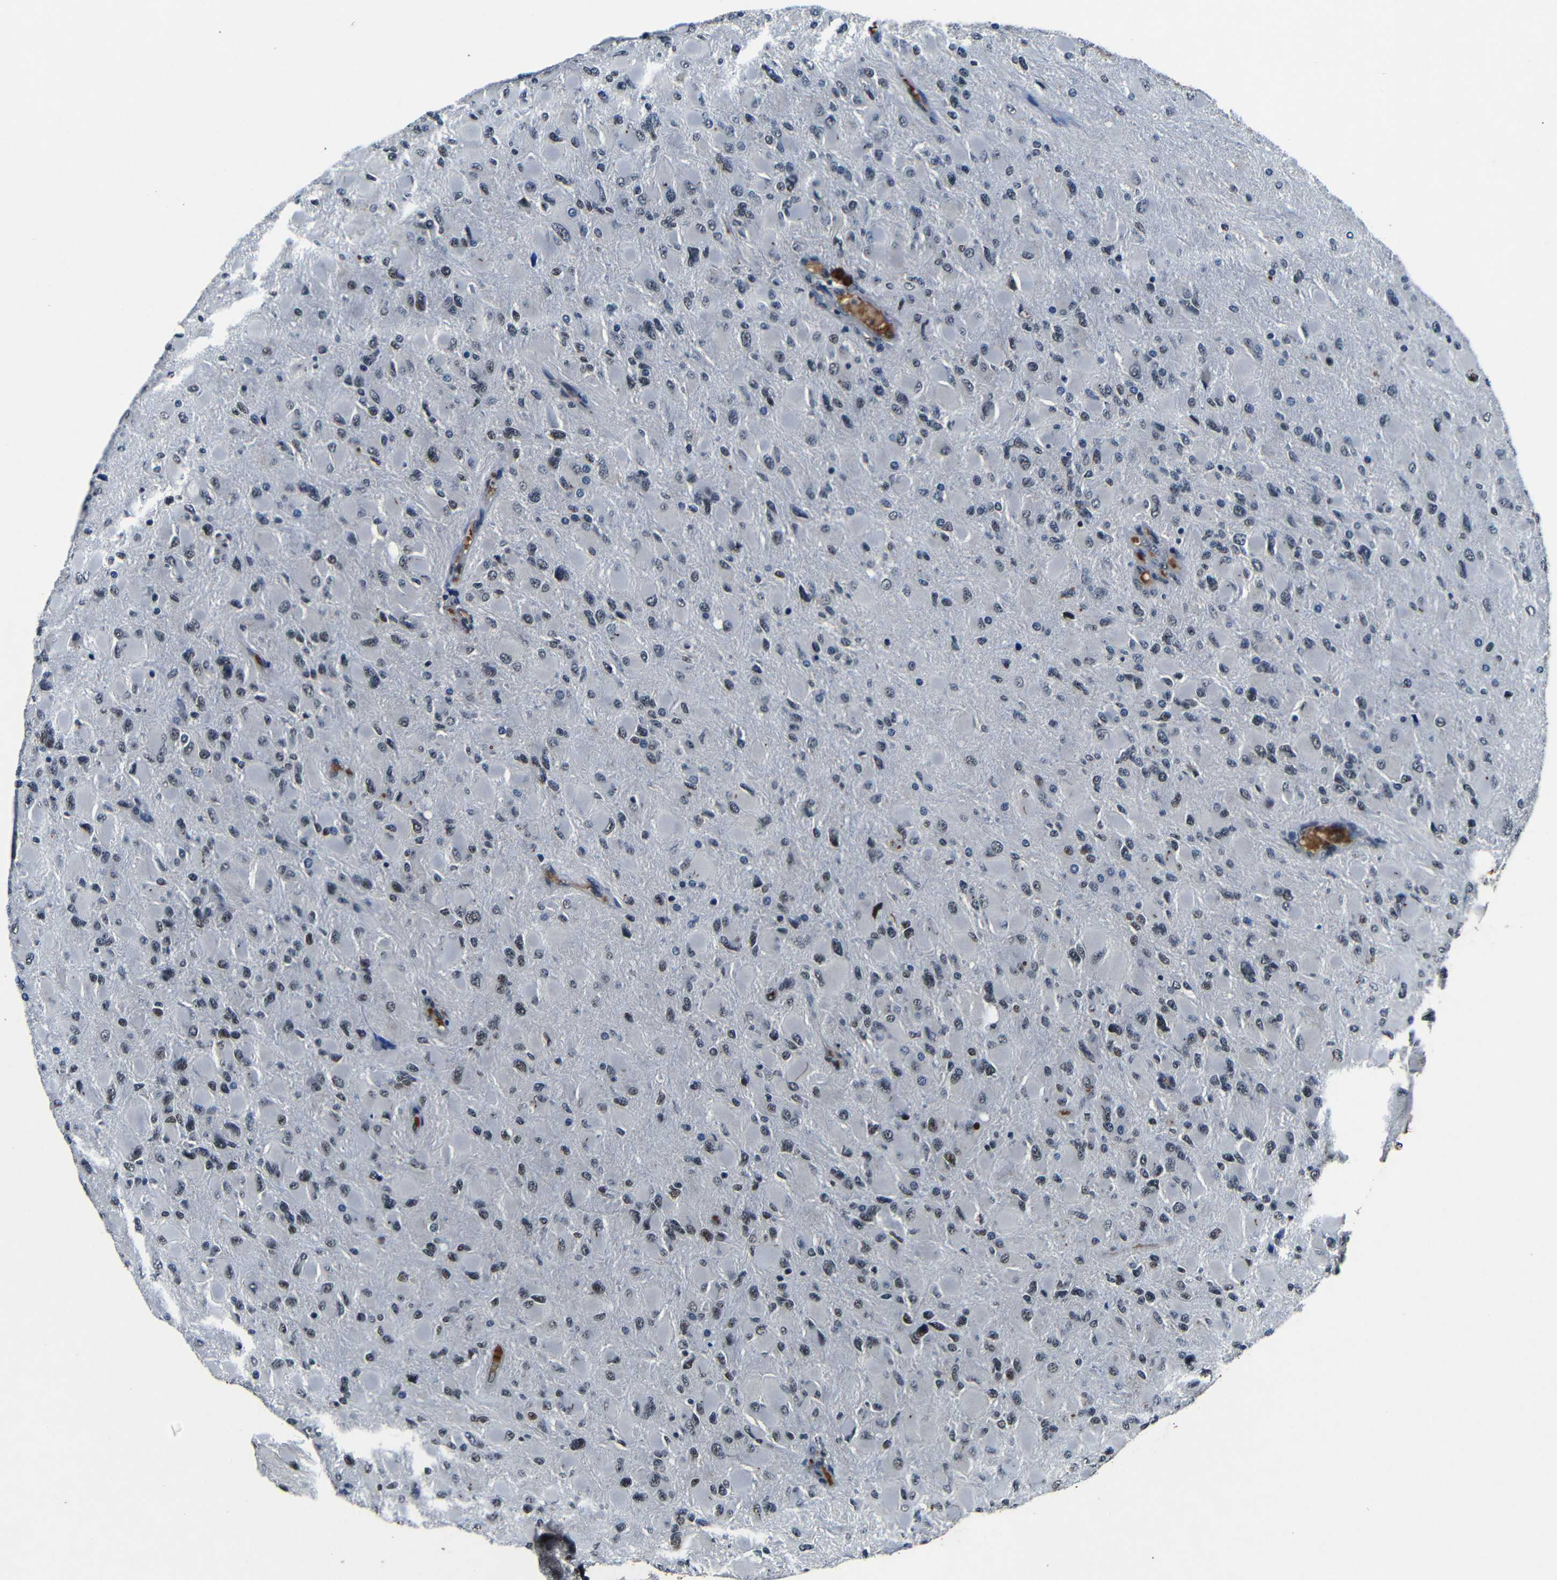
{"staining": {"intensity": "weak", "quantity": ">75%", "location": "nuclear"}, "tissue": "glioma", "cell_type": "Tumor cells", "image_type": "cancer", "snomed": [{"axis": "morphology", "description": "Glioma, malignant, High grade"}, {"axis": "topography", "description": "Cerebral cortex"}], "caption": "Human glioma stained with a protein marker displays weak staining in tumor cells.", "gene": "FOXD4", "patient": {"sex": "female", "age": 36}}